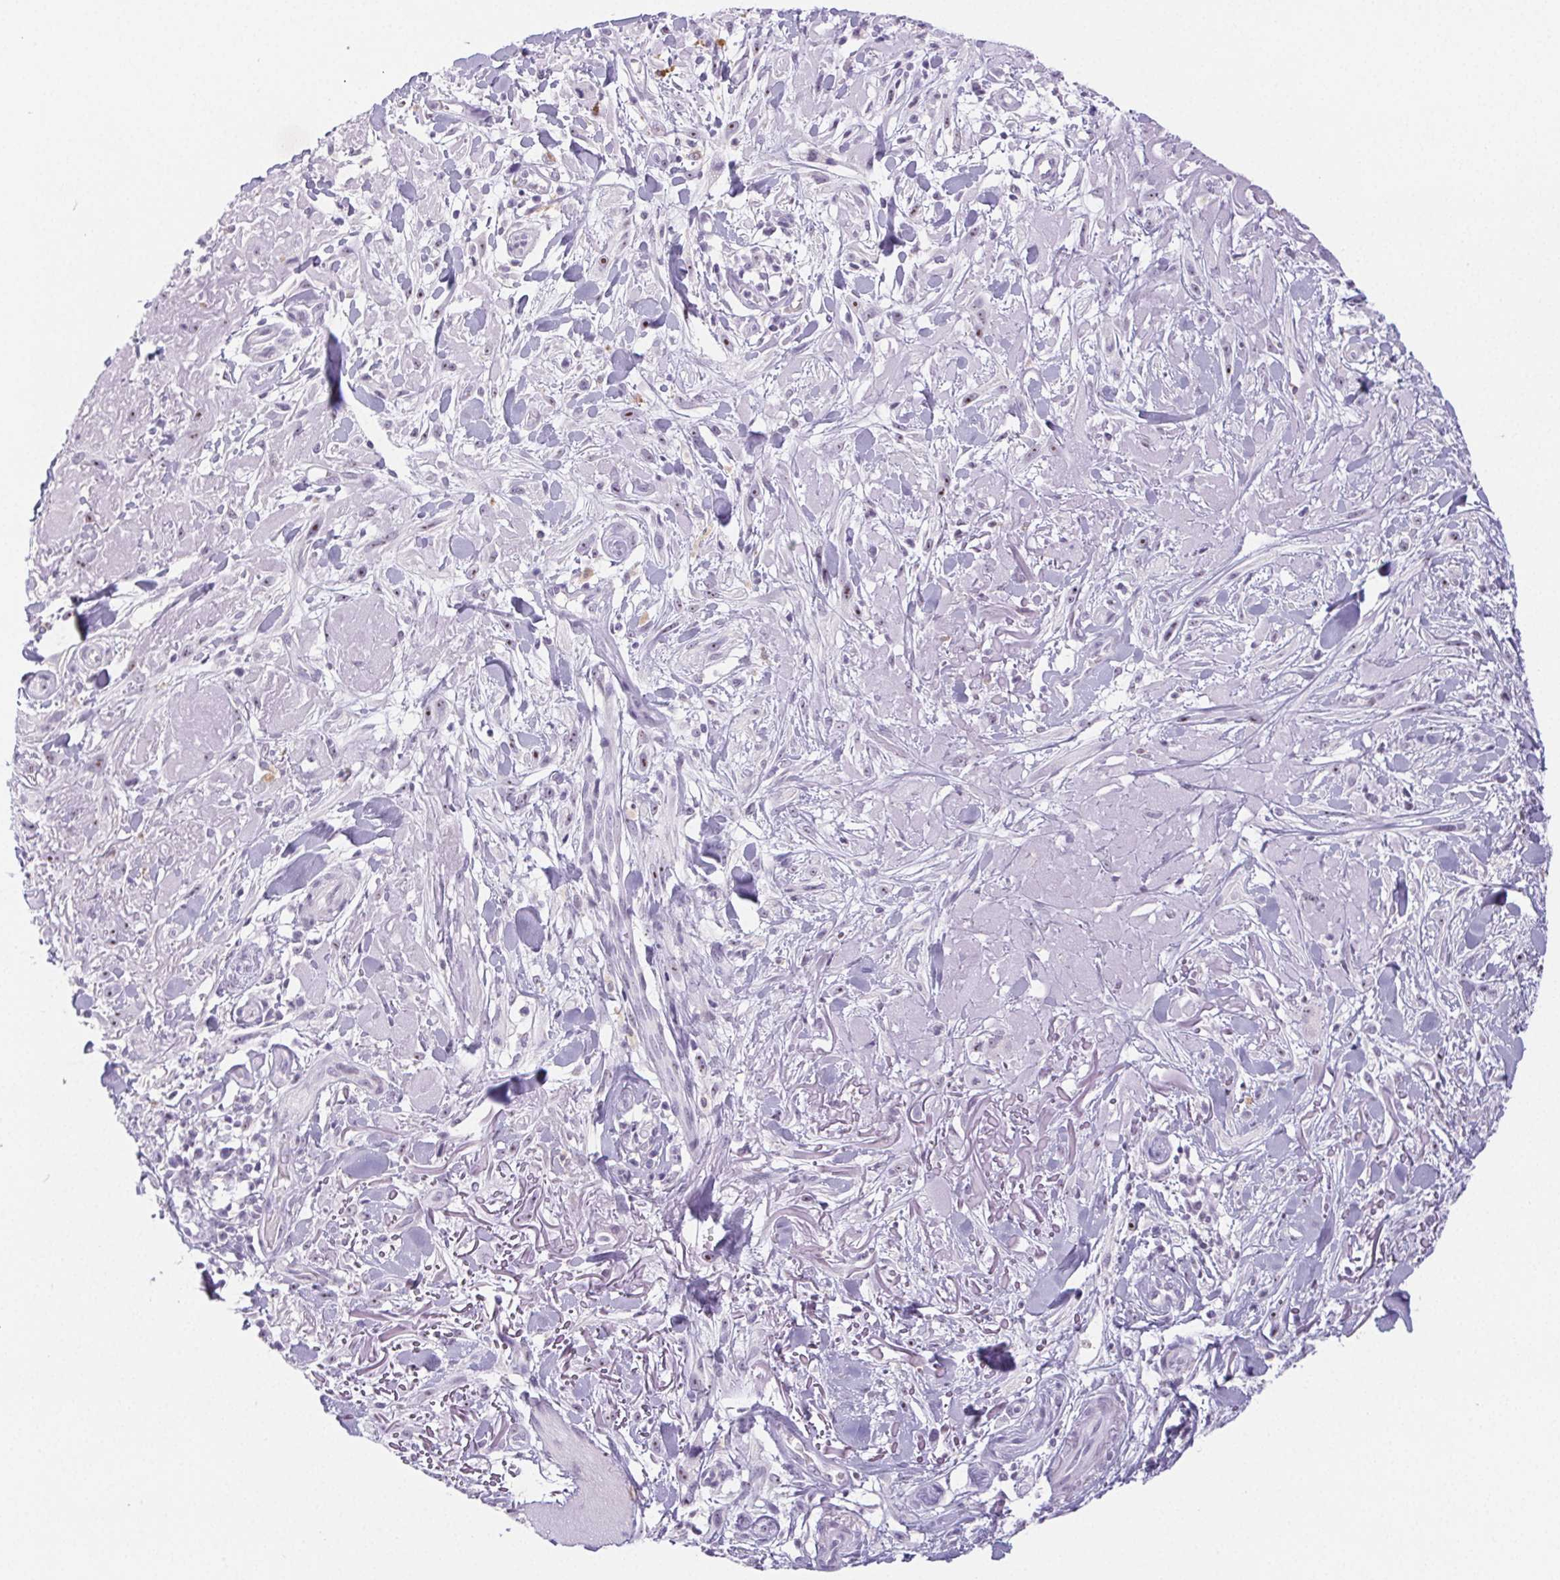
{"staining": {"intensity": "moderate", "quantity": "<25%", "location": "nuclear"}, "tissue": "melanoma", "cell_type": "Tumor cells", "image_type": "cancer", "snomed": [{"axis": "morphology", "description": "Malignant melanoma, NOS"}, {"axis": "topography", "description": "Skin"}], "caption": "Brown immunohistochemical staining in human melanoma exhibits moderate nuclear expression in about <25% of tumor cells.", "gene": "ST8SIA3", "patient": {"sex": "male", "age": 85}}